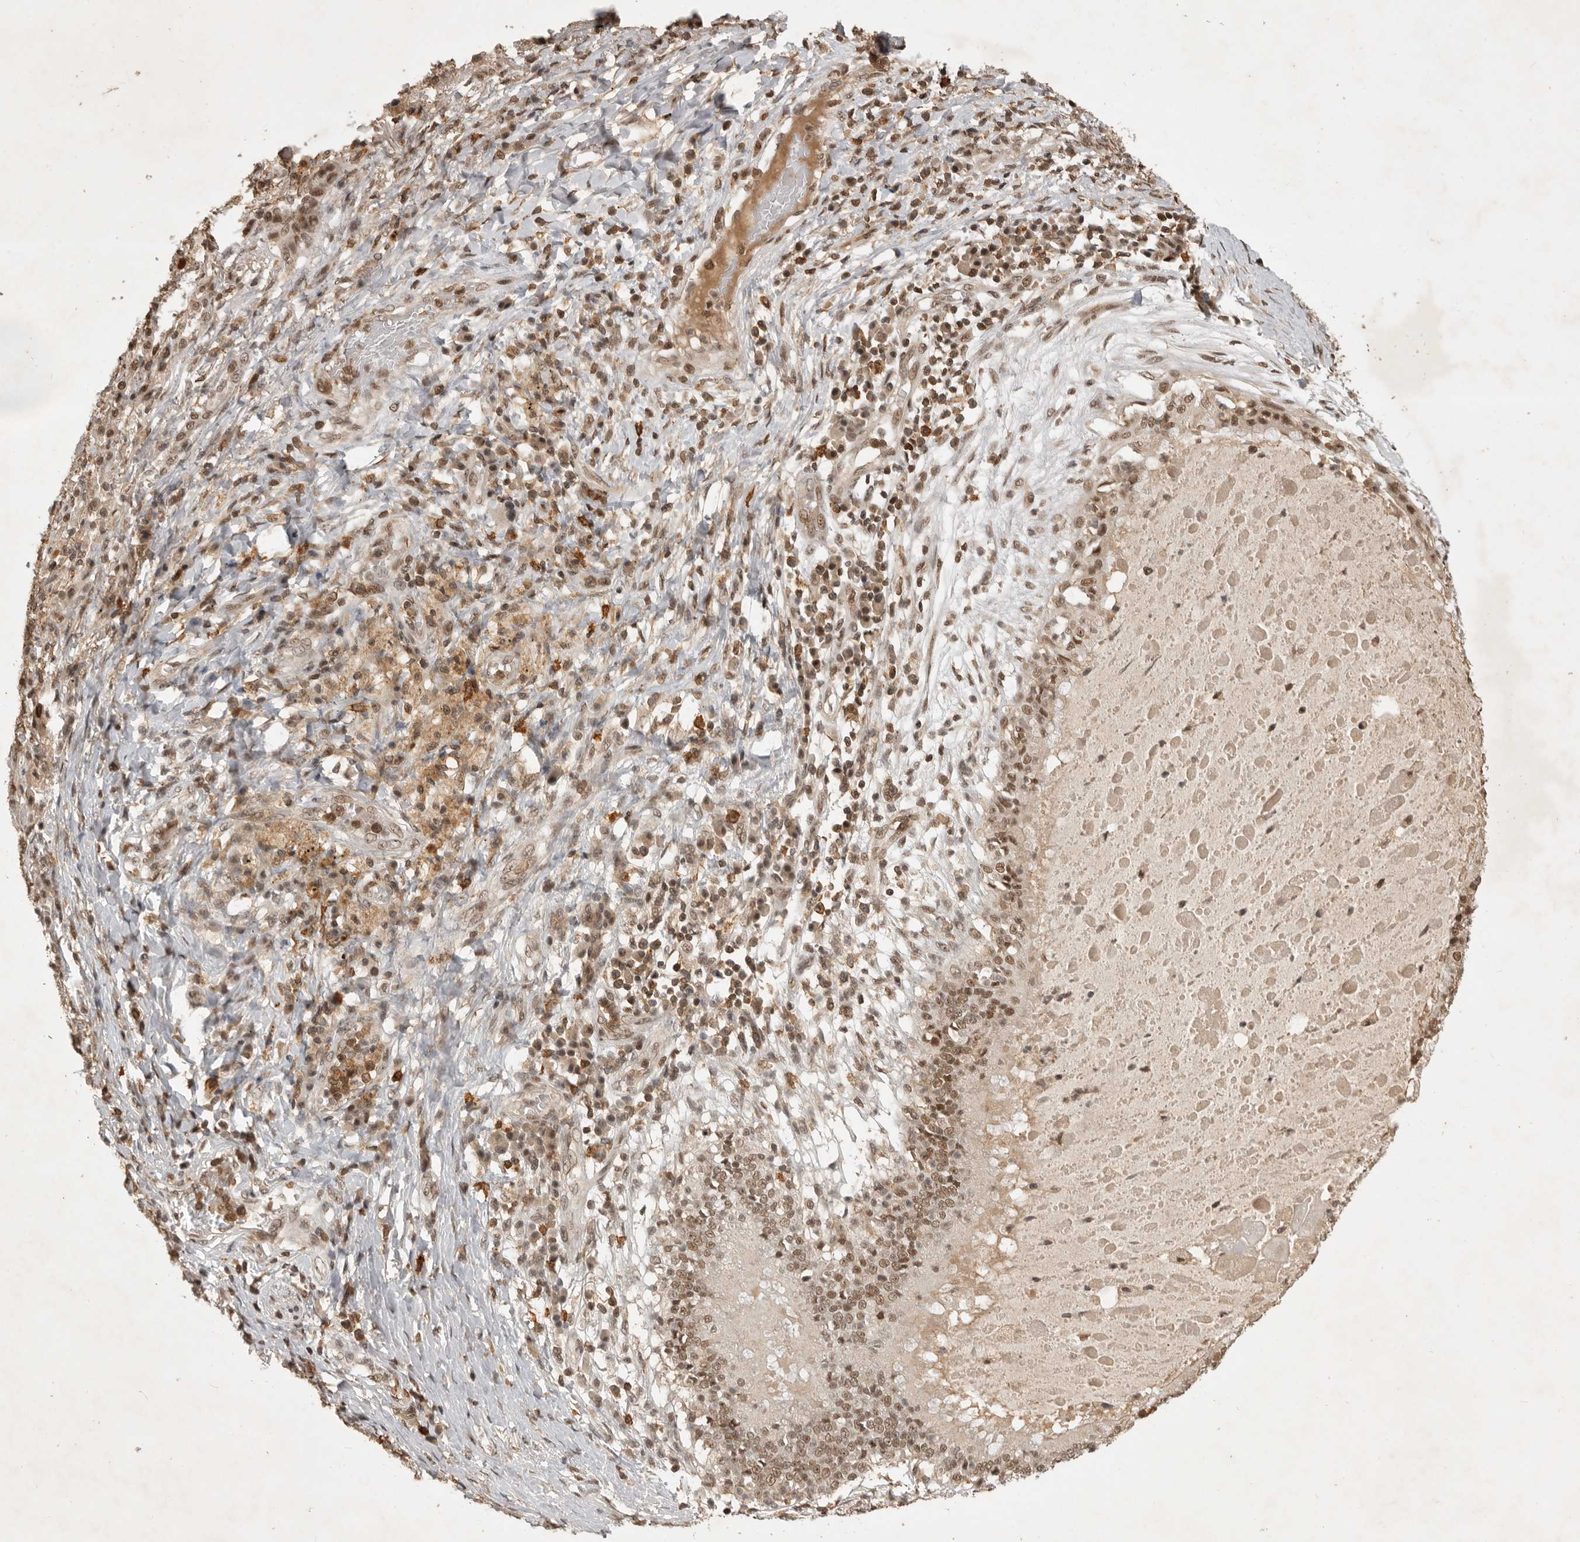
{"staining": {"intensity": "moderate", "quantity": ">75%", "location": "nuclear"}, "tissue": "lung cancer", "cell_type": "Tumor cells", "image_type": "cancer", "snomed": [{"axis": "morphology", "description": "Squamous cell carcinoma, NOS"}, {"axis": "topography", "description": "Lung"}], "caption": "IHC image of lung cancer stained for a protein (brown), which reveals medium levels of moderate nuclear positivity in about >75% of tumor cells.", "gene": "CBLL1", "patient": {"sex": "male", "age": 61}}